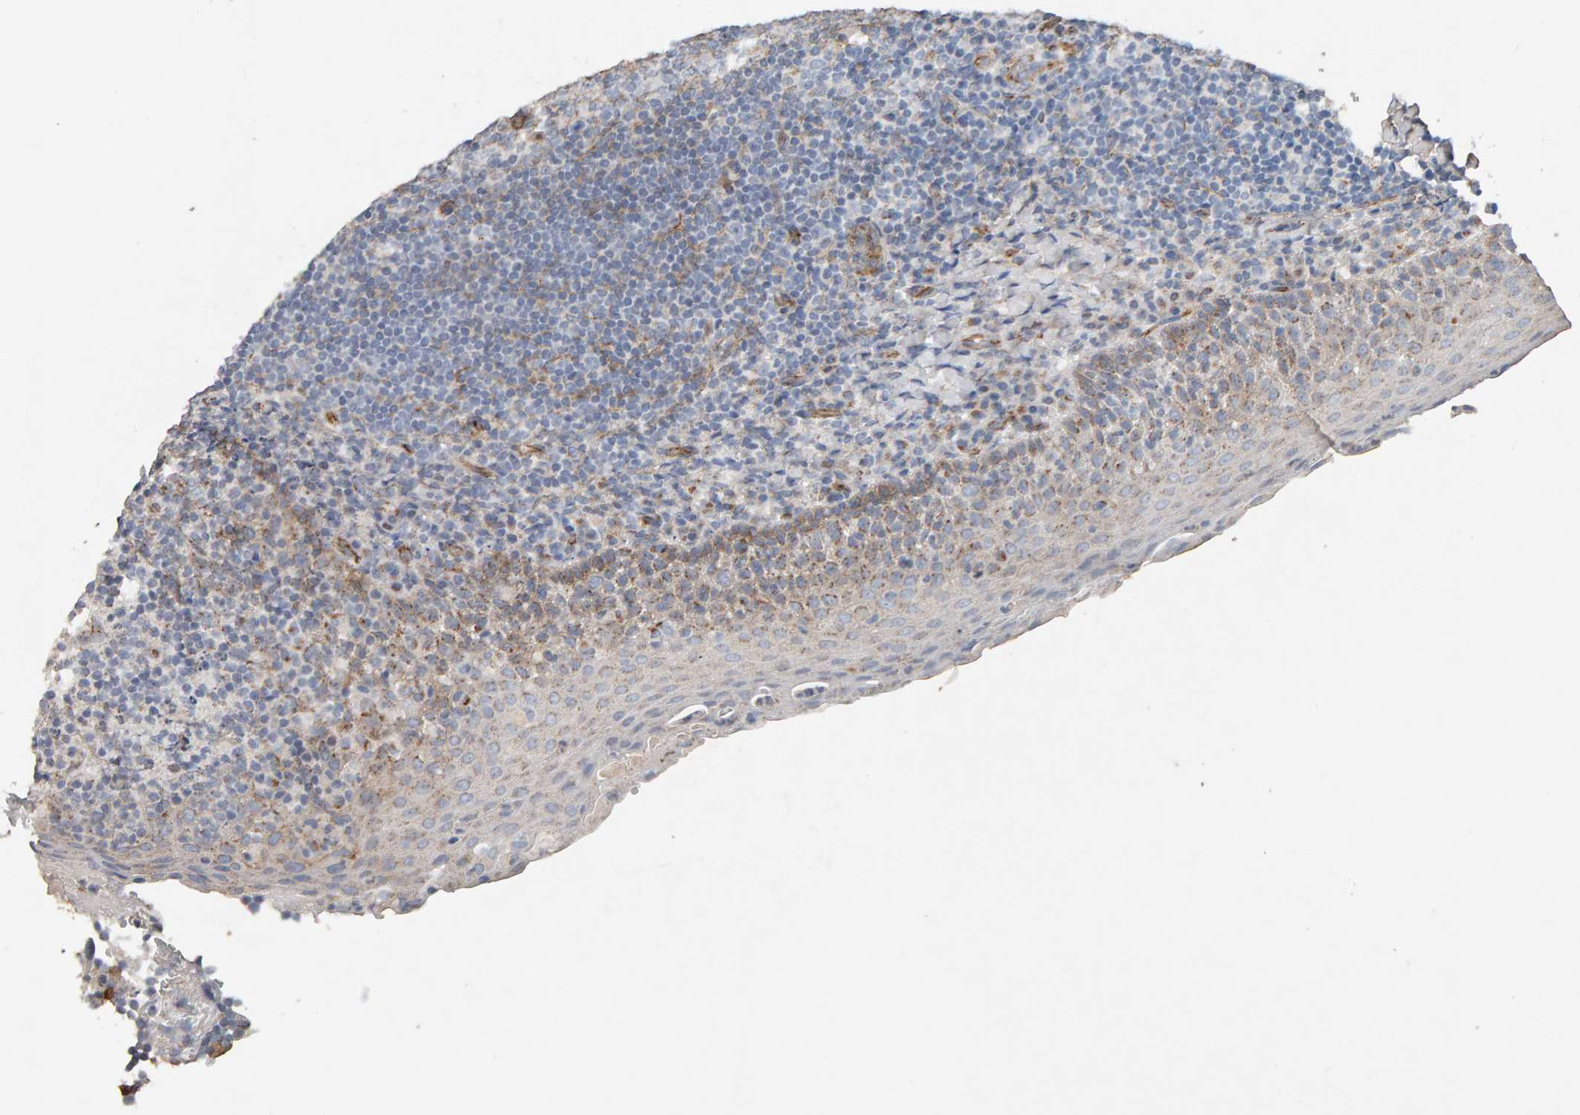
{"staining": {"intensity": "moderate", "quantity": "<25%", "location": "cytoplasmic/membranous"}, "tissue": "tonsil", "cell_type": "Germinal center cells", "image_type": "normal", "snomed": [{"axis": "morphology", "description": "Normal tissue, NOS"}, {"axis": "topography", "description": "Tonsil"}], "caption": "Immunohistochemistry of normal human tonsil displays low levels of moderate cytoplasmic/membranous expression in about <25% of germinal center cells.", "gene": "PTPRM", "patient": {"sex": "male", "age": 17}}